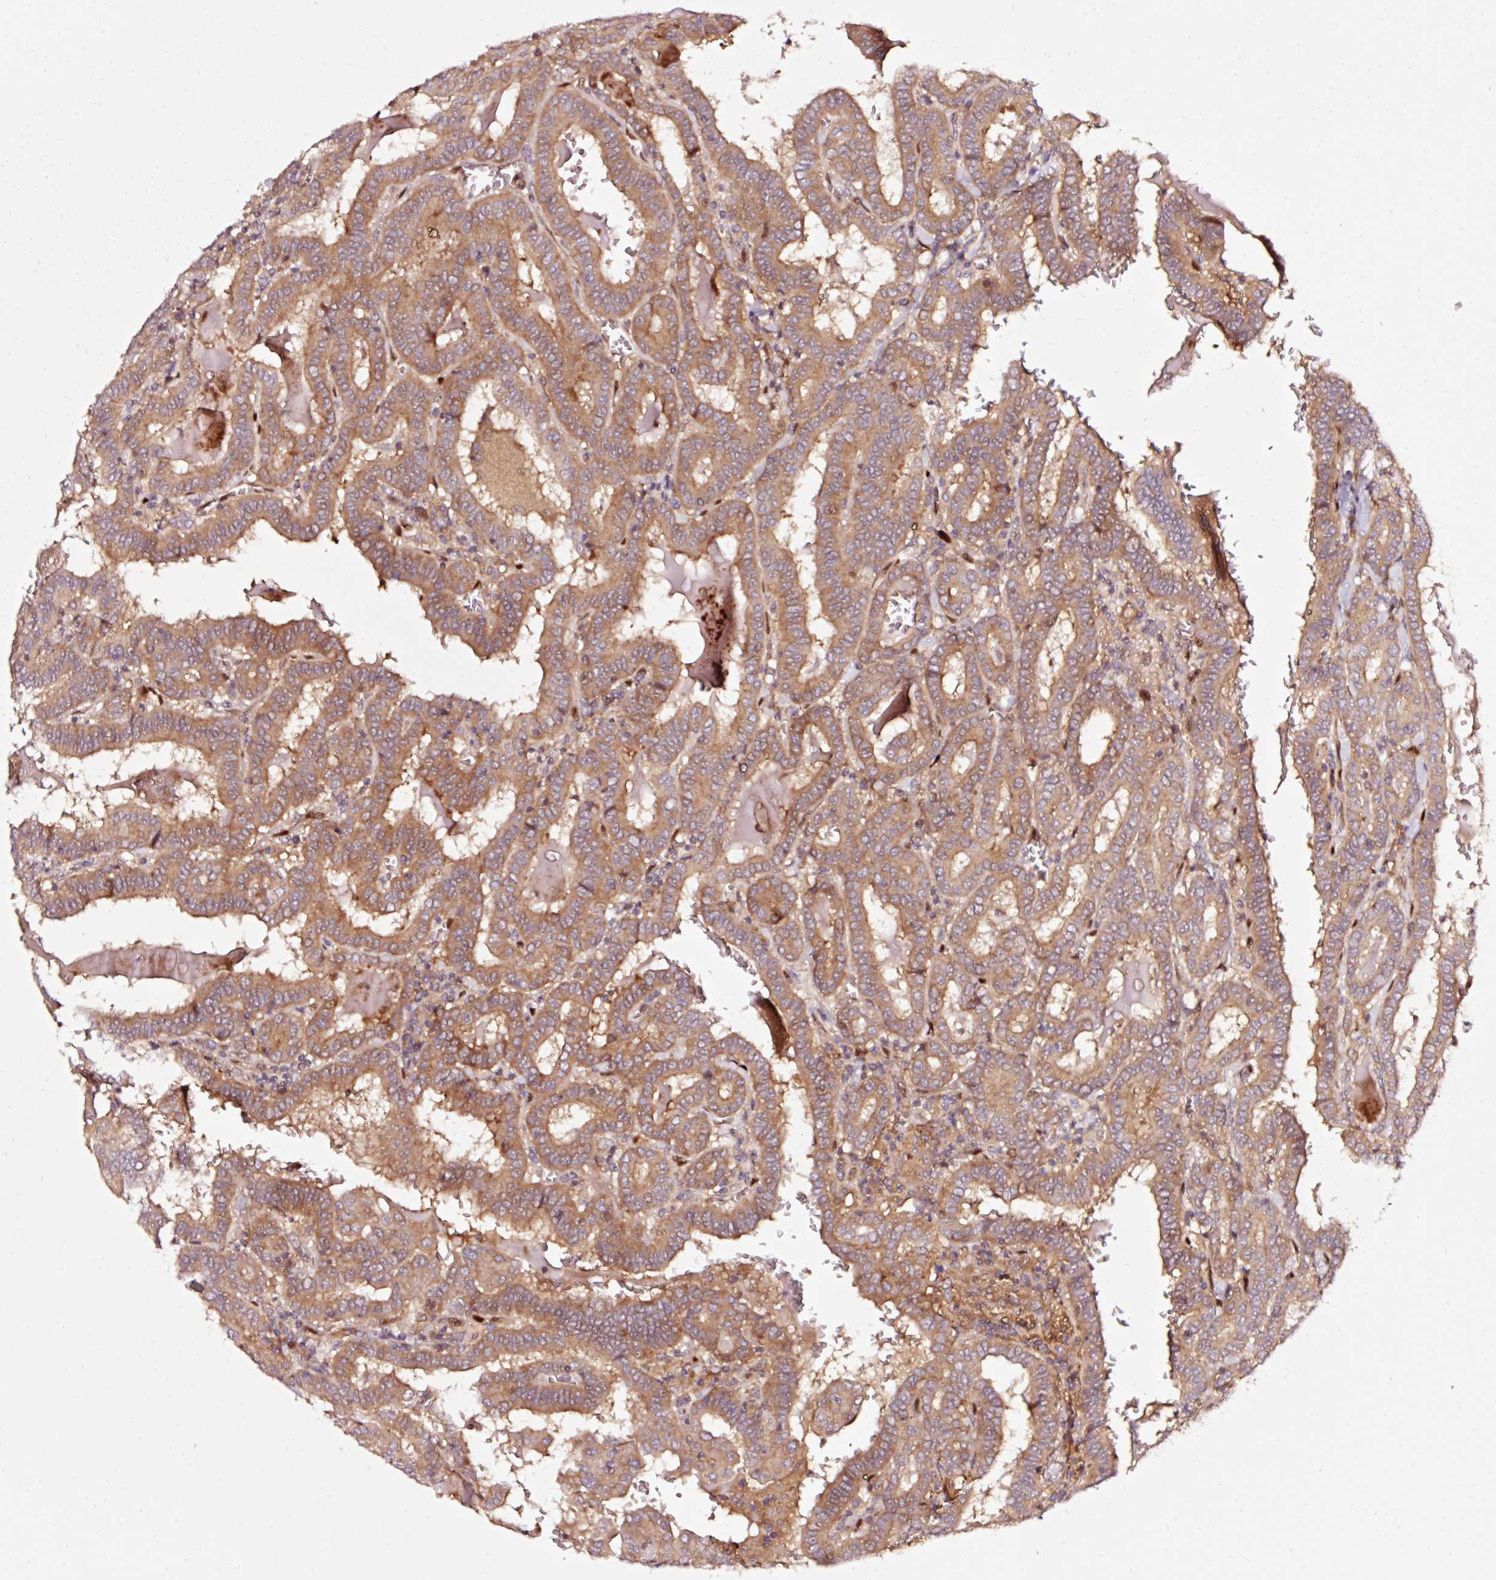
{"staining": {"intensity": "moderate", "quantity": ">75%", "location": "cytoplasmic/membranous"}, "tissue": "thyroid cancer", "cell_type": "Tumor cells", "image_type": "cancer", "snomed": [{"axis": "morphology", "description": "Papillary adenocarcinoma, NOS"}, {"axis": "topography", "description": "Thyroid gland"}], "caption": "Thyroid cancer stained for a protein (brown) exhibits moderate cytoplasmic/membranous positive expression in approximately >75% of tumor cells.", "gene": "NAPA", "patient": {"sex": "female", "age": 72}}